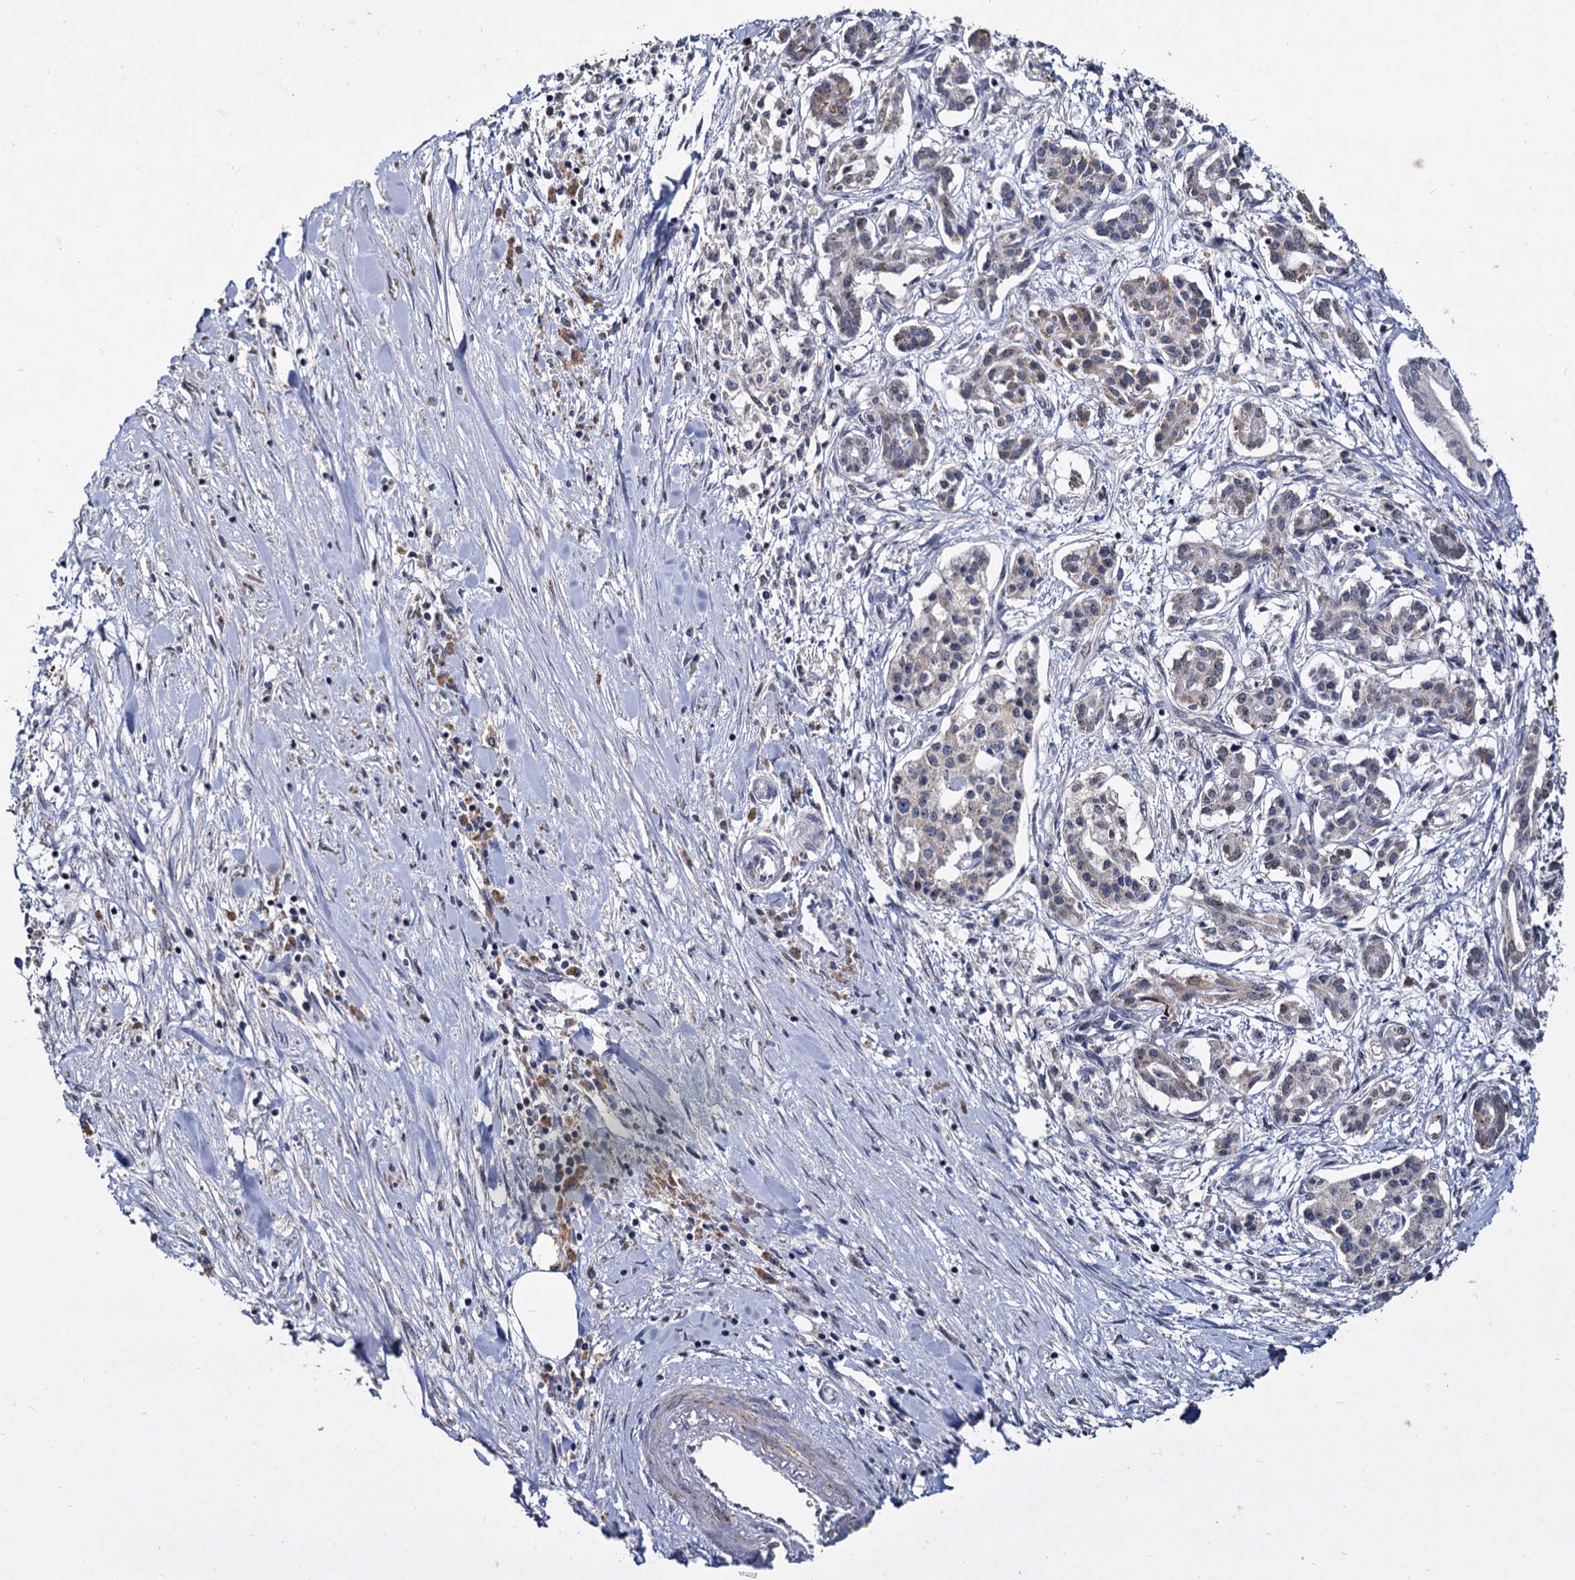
{"staining": {"intensity": "negative", "quantity": "none", "location": "none"}, "tissue": "pancreatic cancer", "cell_type": "Tumor cells", "image_type": "cancer", "snomed": [{"axis": "morphology", "description": "Adenocarcinoma, NOS"}, {"axis": "topography", "description": "Pancreas"}], "caption": "High power microscopy image of an immunohistochemistry (IHC) histopathology image of pancreatic cancer, revealing no significant expression in tumor cells.", "gene": "RPUSD4", "patient": {"sex": "female", "age": 50}}